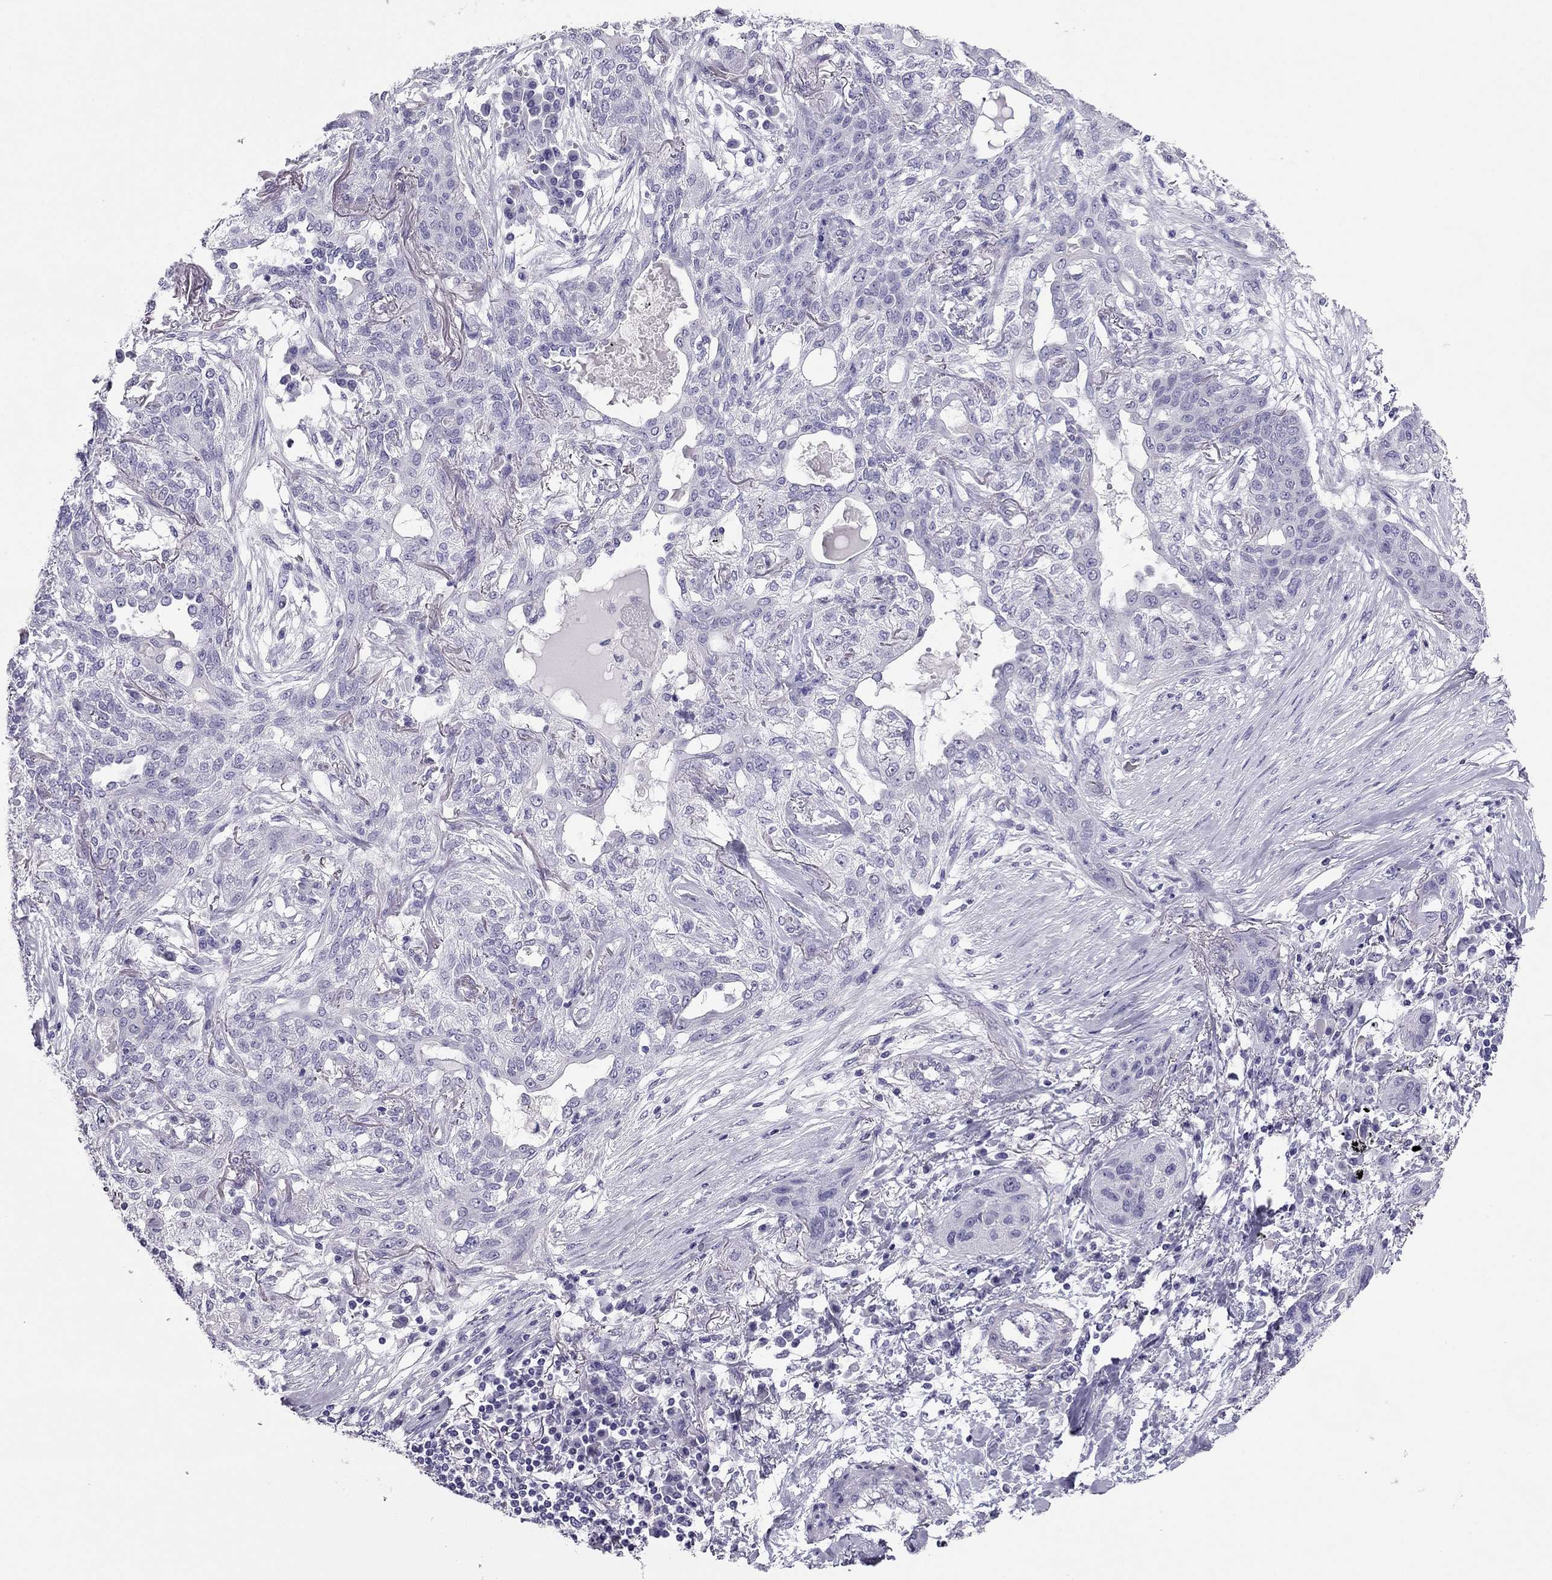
{"staining": {"intensity": "negative", "quantity": "none", "location": "none"}, "tissue": "lung cancer", "cell_type": "Tumor cells", "image_type": "cancer", "snomed": [{"axis": "morphology", "description": "Squamous cell carcinoma, NOS"}, {"axis": "topography", "description": "Lung"}], "caption": "IHC of lung squamous cell carcinoma displays no expression in tumor cells.", "gene": "PDE6A", "patient": {"sex": "female", "age": 70}}